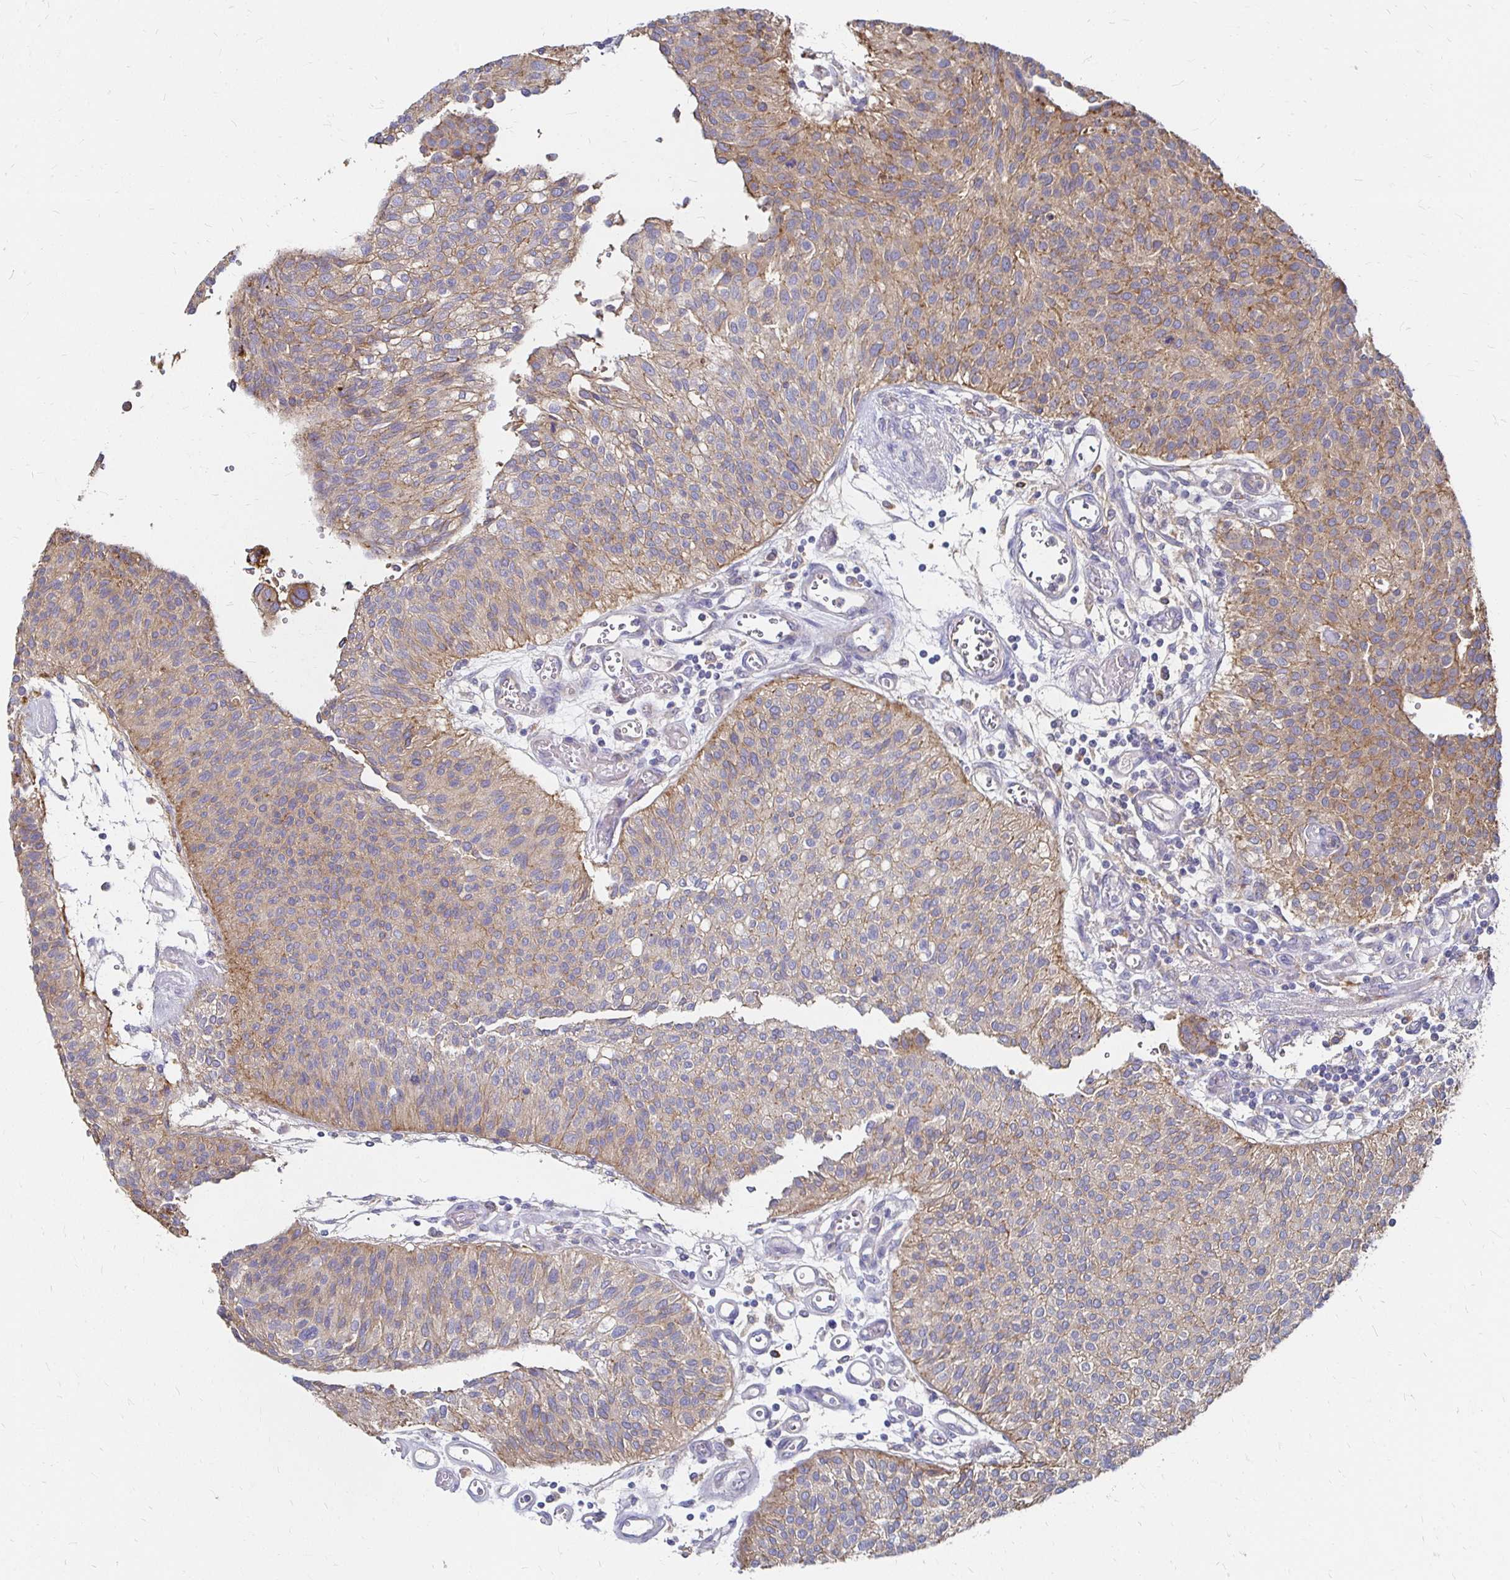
{"staining": {"intensity": "moderate", "quantity": ">75%", "location": "cytoplasmic/membranous"}, "tissue": "urothelial cancer", "cell_type": "Tumor cells", "image_type": "cancer", "snomed": [{"axis": "morphology", "description": "Urothelial carcinoma, NOS"}, {"axis": "topography", "description": "Urinary bladder"}], "caption": "Immunohistochemical staining of human transitional cell carcinoma reveals moderate cytoplasmic/membranous protein expression in approximately >75% of tumor cells.", "gene": "NCSTN", "patient": {"sex": "male", "age": 55}}